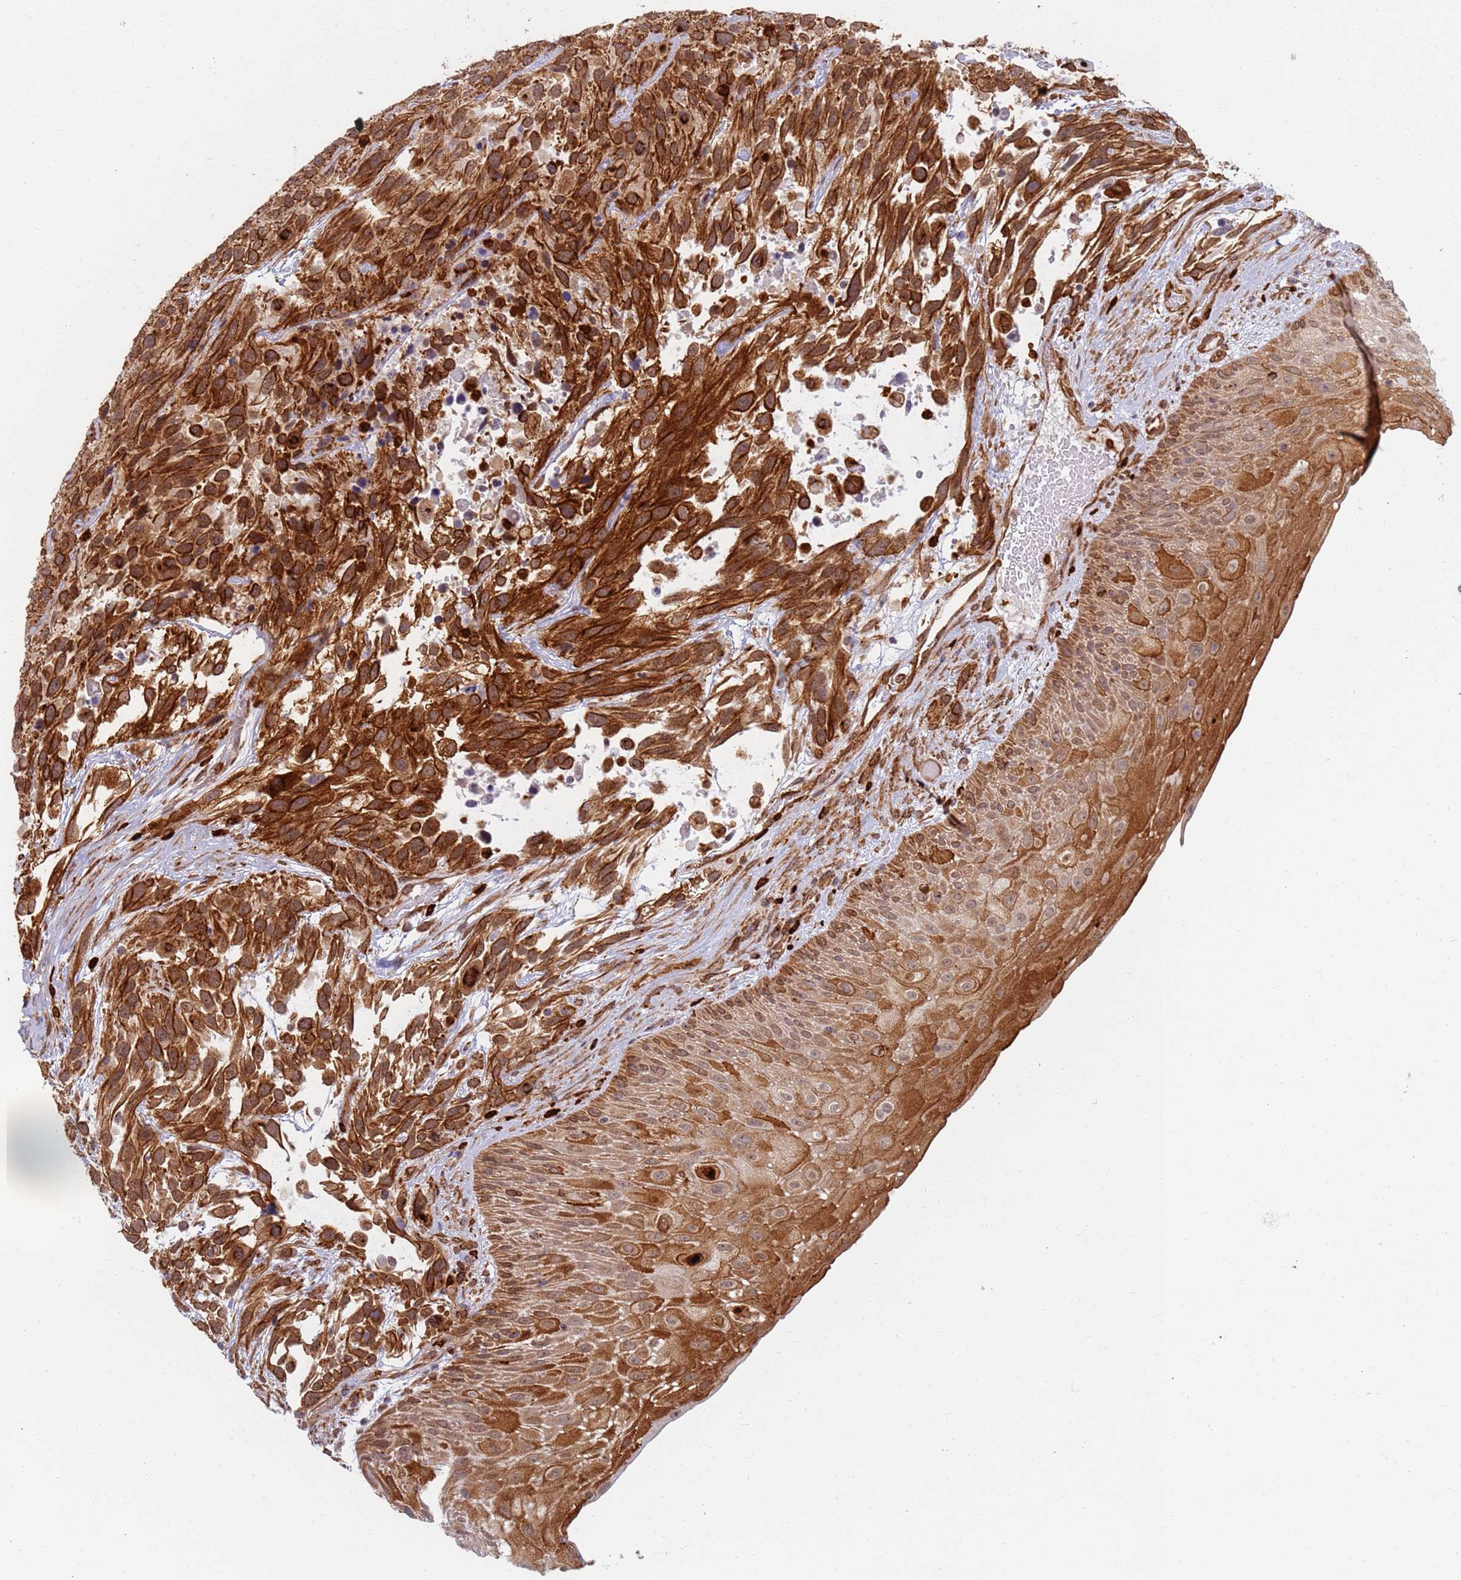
{"staining": {"intensity": "strong", "quantity": ">75%", "location": "cytoplasmic/membranous"}, "tissue": "urothelial cancer", "cell_type": "Tumor cells", "image_type": "cancer", "snomed": [{"axis": "morphology", "description": "Urothelial carcinoma, High grade"}, {"axis": "topography", "description": "Urinary bladder"}], "caption": "Urothelial cancer stained with a protein marker shows strong staining in tumor cells.", "gene": "CEP170", "patient": {"sex": "female", "age": 70}}